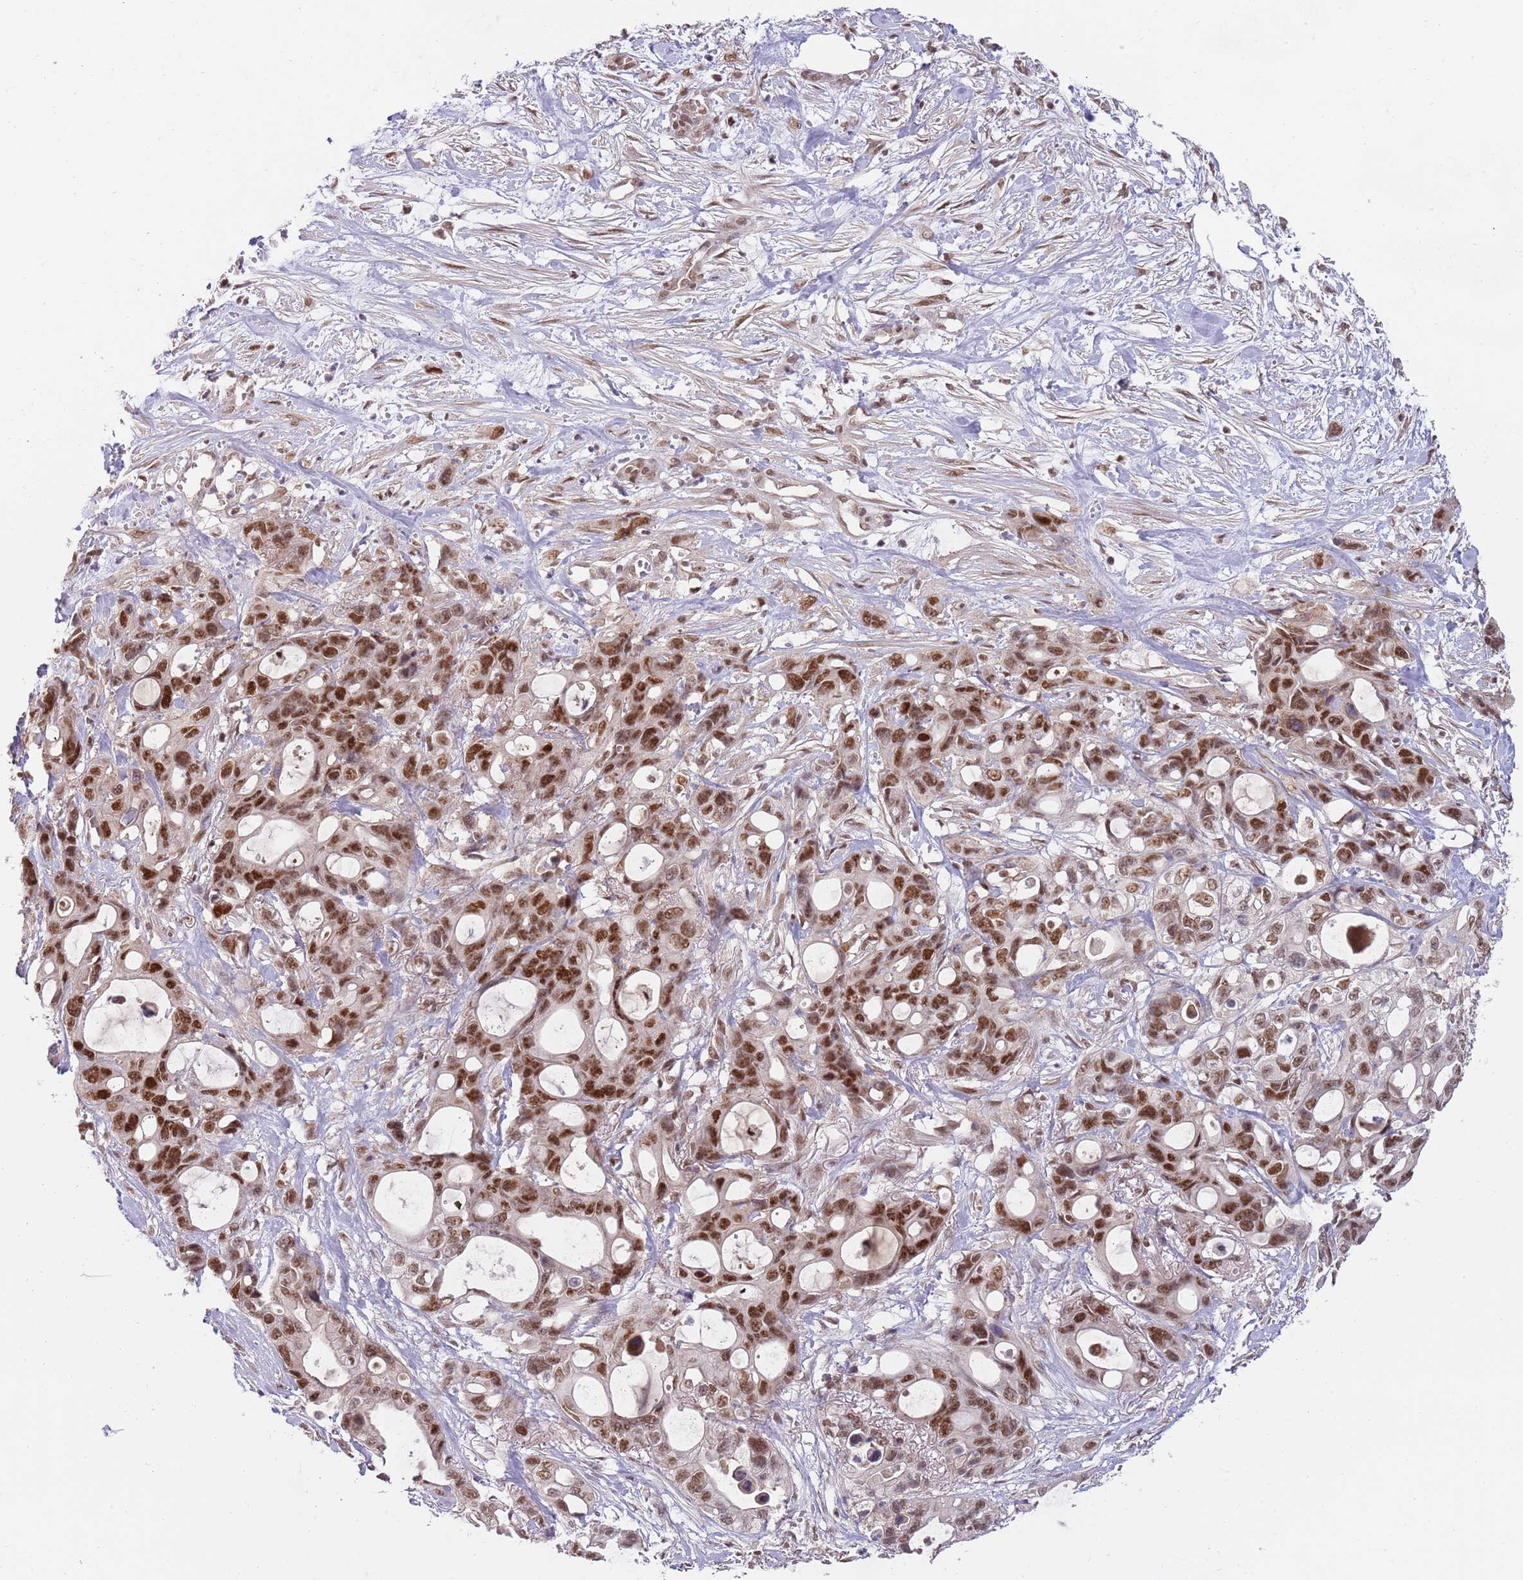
{"staining": {"intensity": "strong", "quantity": ">75%", "location": "nuclear"}, "tissue": "ovarian cancer", "cell_type": "Tumor cells", "image_type": "cancer", "snomed": [{"axis": "morphology", "description": "Cystadenocarcinoma, mucinous, NOS"}, {"axis": "topography", "description": "Ovary"}], "caption": "Immunohistochemical staining of ovarian cancer (mucinous cystadenocarcinoma) demonstrates strong nuclear protein expression in approximately >75% of tumor cells.", "gene": "ZBTB7A", "patient": {"sex": "female", "age": 70}}